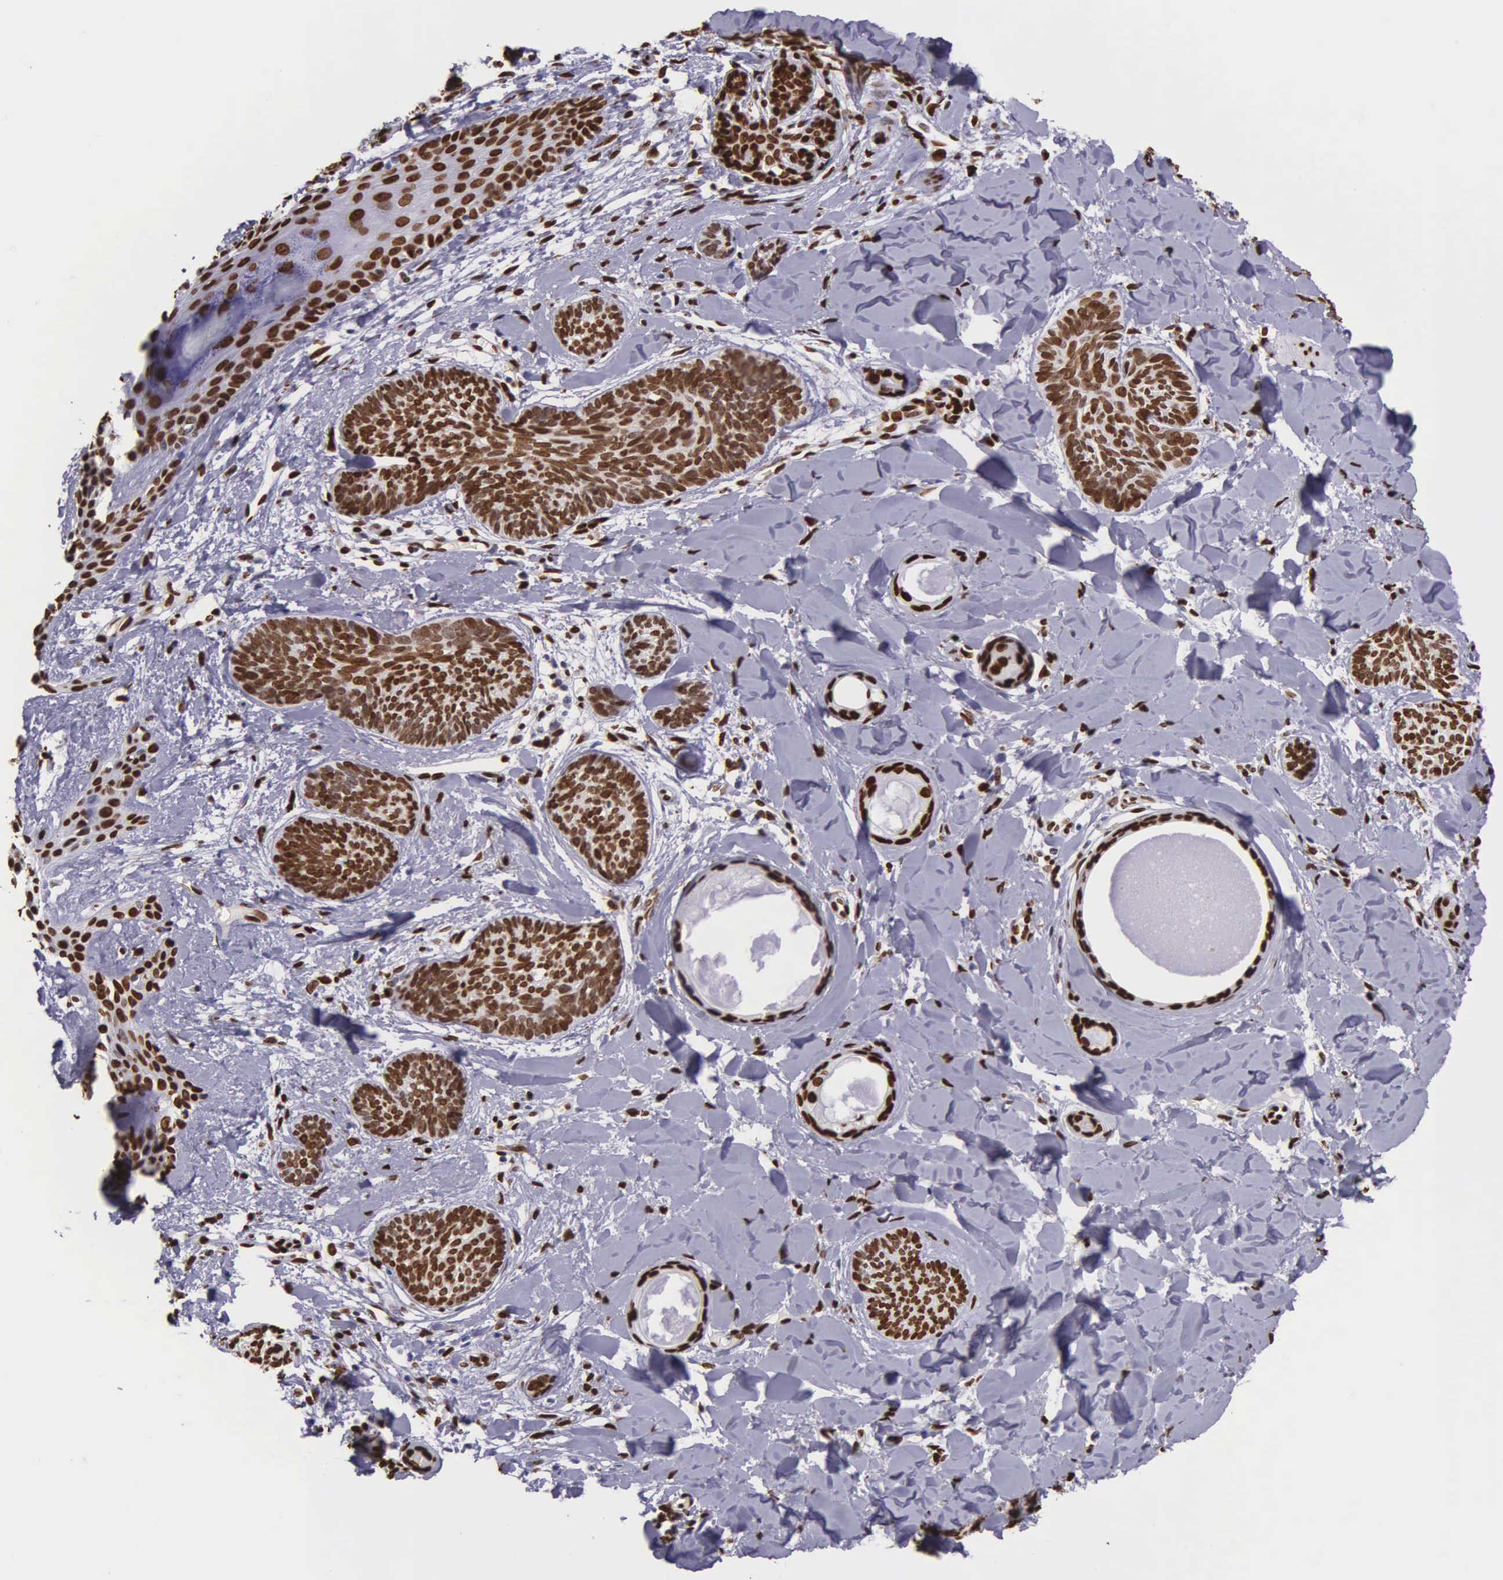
{"staining": {"intensity": "strong", "quantity": ">75%", "location": "nuclear"}, "tissue": "skin cancer", "cell_type": "Tumor cells", "image_type": "cancer", "snomed": [{"axis": "morphology", "description": "Basal cell carcinoma"}, {"axis": "topography", "description": "Skin"}], "caption": "Skin cancer (basal cell carcinoma) tissue exhibits strong nuclear staining in about >75% of tumor cells, visualized by immunohistochemistry.", "gene": "H1-0", "patient": {"sex": "female", "age": 81}}